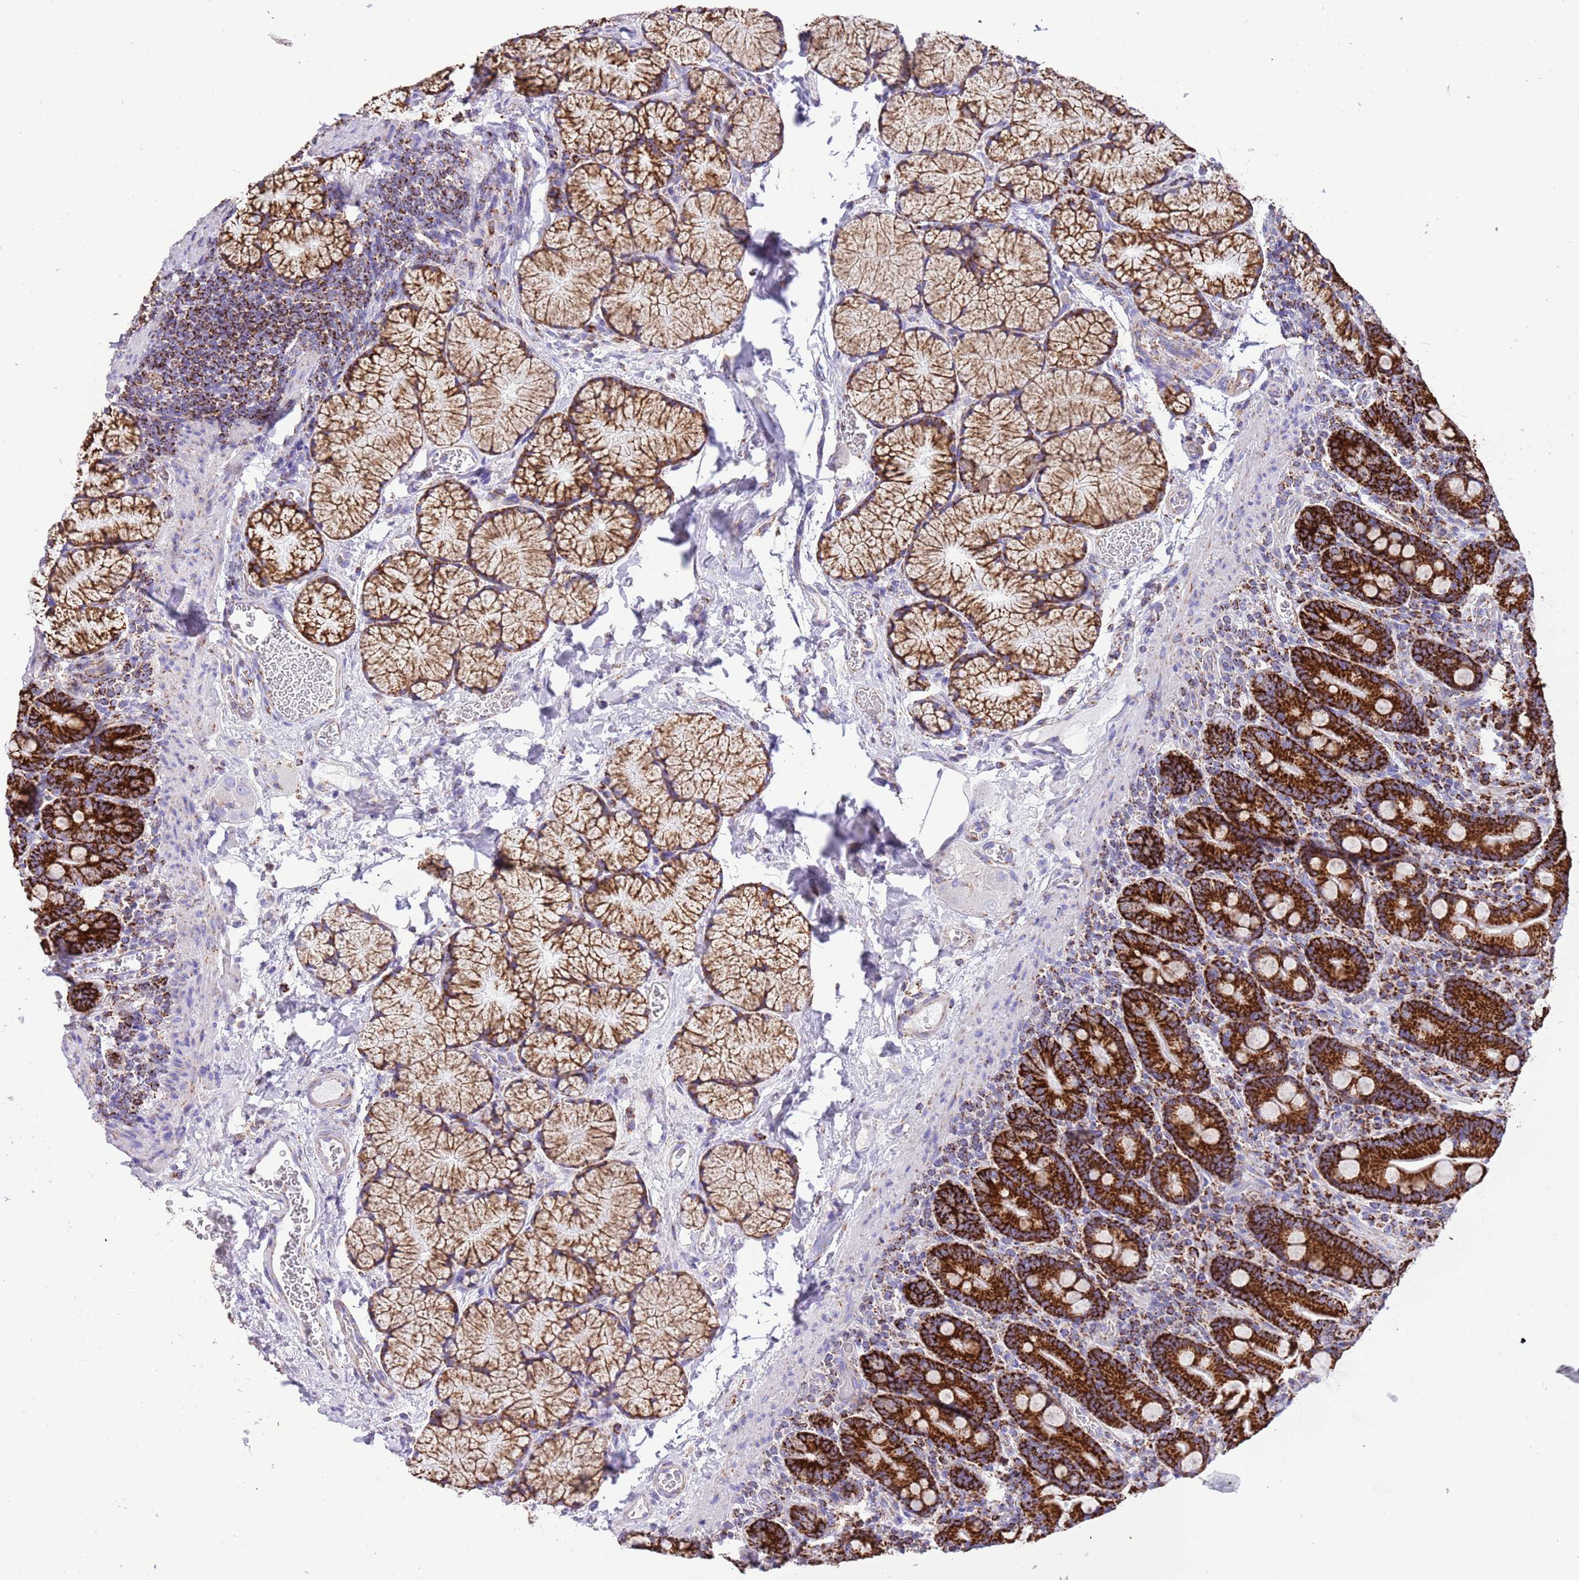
{"staining": {"intensity": "strong", "quantity": ">75%", "location": "cytoplasmic/membranous"}, "tissue": "duodenum", "cell_type": "Glandular cells", "image_type": "normal", "snomed": [{"axis": "morphology", "description": "Normal tissue, NOS"}, {"axis": "topography", "description": "Duodenum"}], "caption": "An immunohistochemistry (IHC) micrograph of unremarkable tissue is shown. Protein staining in brown labels strong cytoplasmic/membranous positivity in duodenum within glandular cells. (Brightfield microscopy of DAB IHC at high magnification).", "gene": "SUCLG2", "patient": {"sex": "male", "age": 35}}